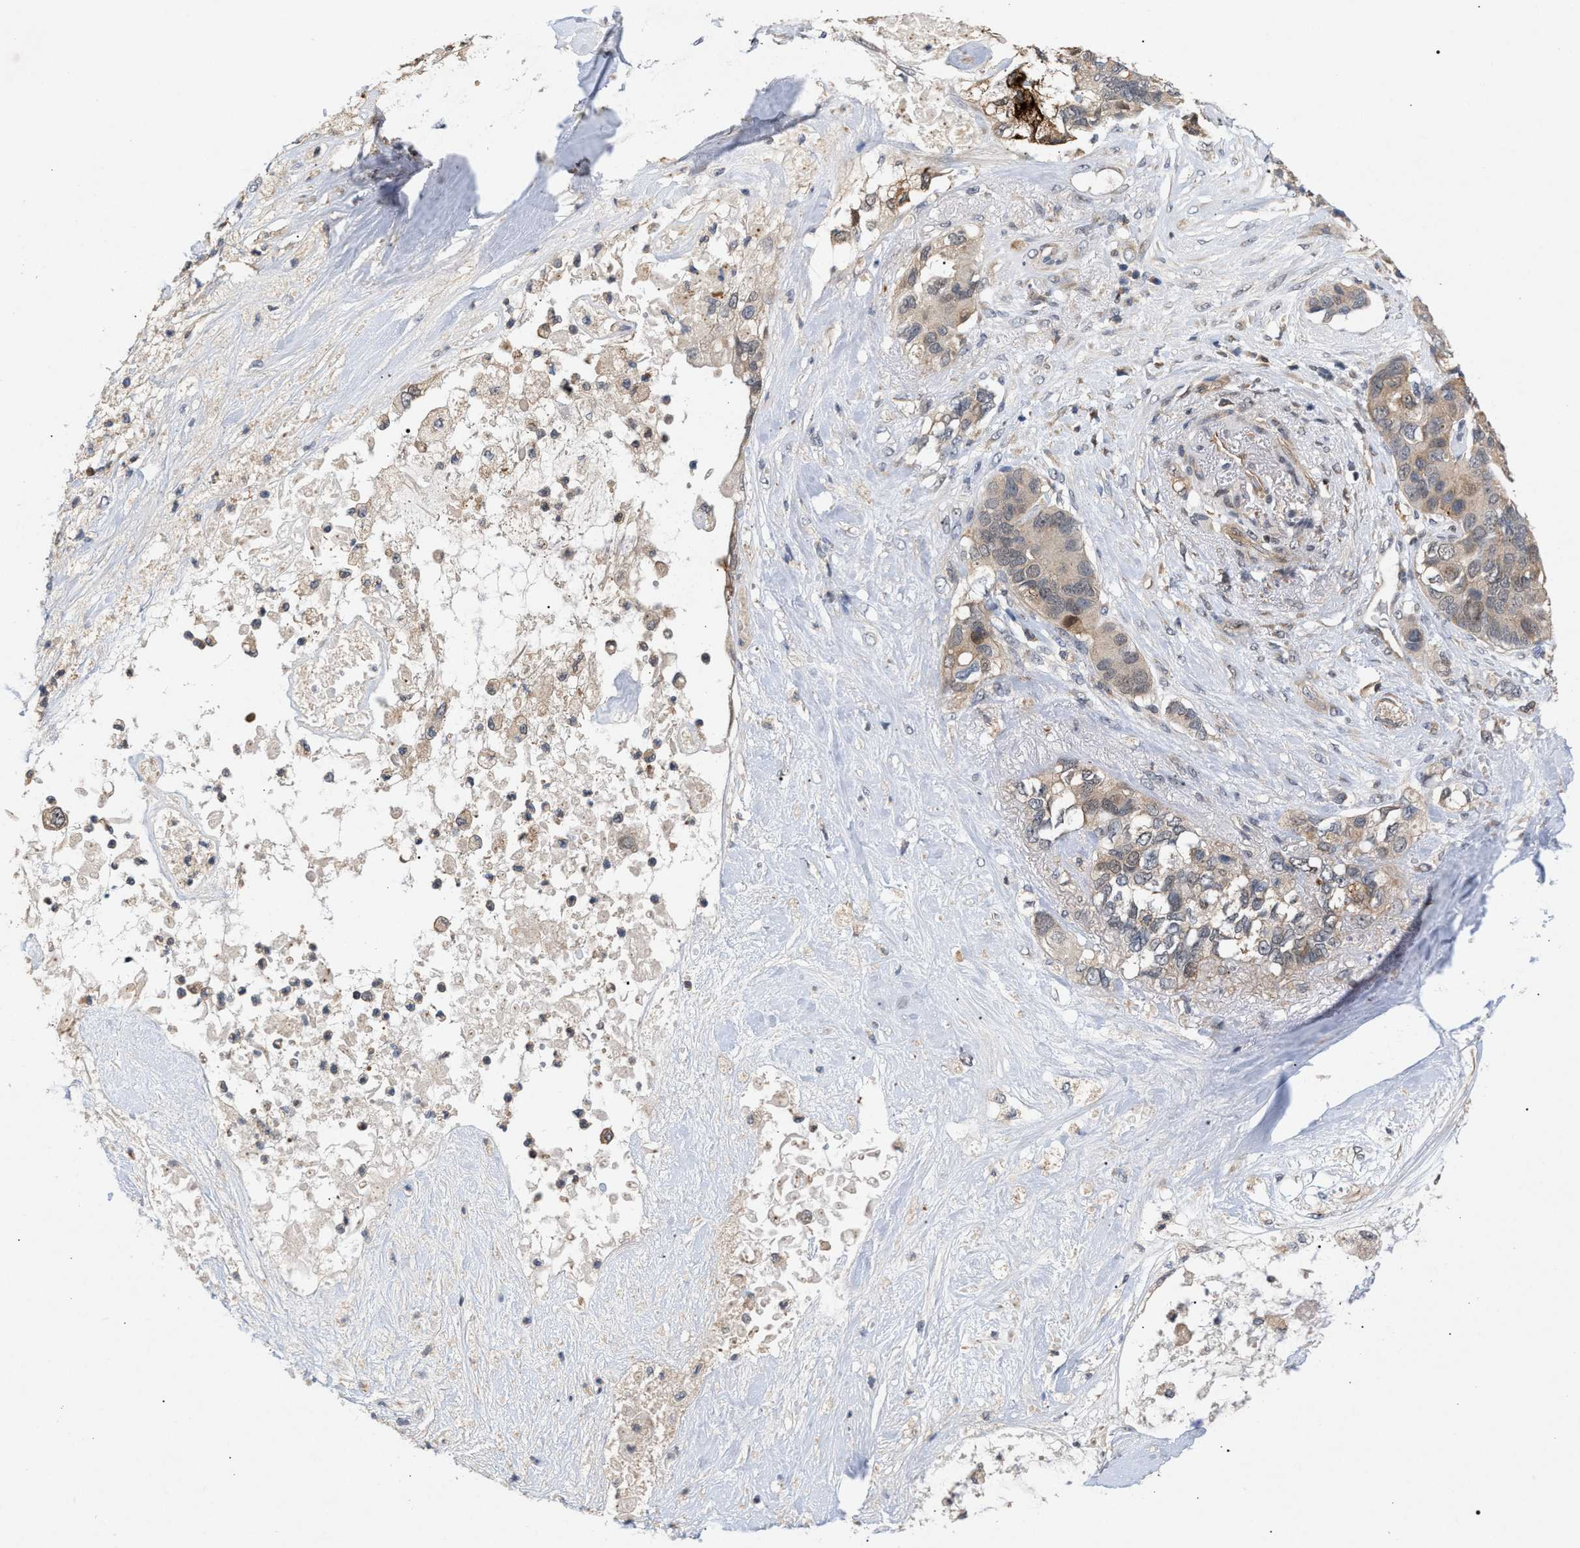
{"staining": {"intensity": "moderate", "quantity": ">75%", "location": "cytoplasmic/membranous"}, "tissue": "pancreatic cancer", "cell_type": "Tumor cells", "image_type": "cancer", "snomed": [{"axis": "morphology", "description": "Adenocarcinoma, NOS"}, {"axis": "topography", "description": "Pancreas"}], "caption": "Pancreatic adenocarcinoma was stained to show a protein in brown. There is medium levels of moderate cytoplasmic/membranous staining in approximately >75% of tumor cells.", "gene": "GLOD4", "patient": {"sex": "female", "age": 56}}